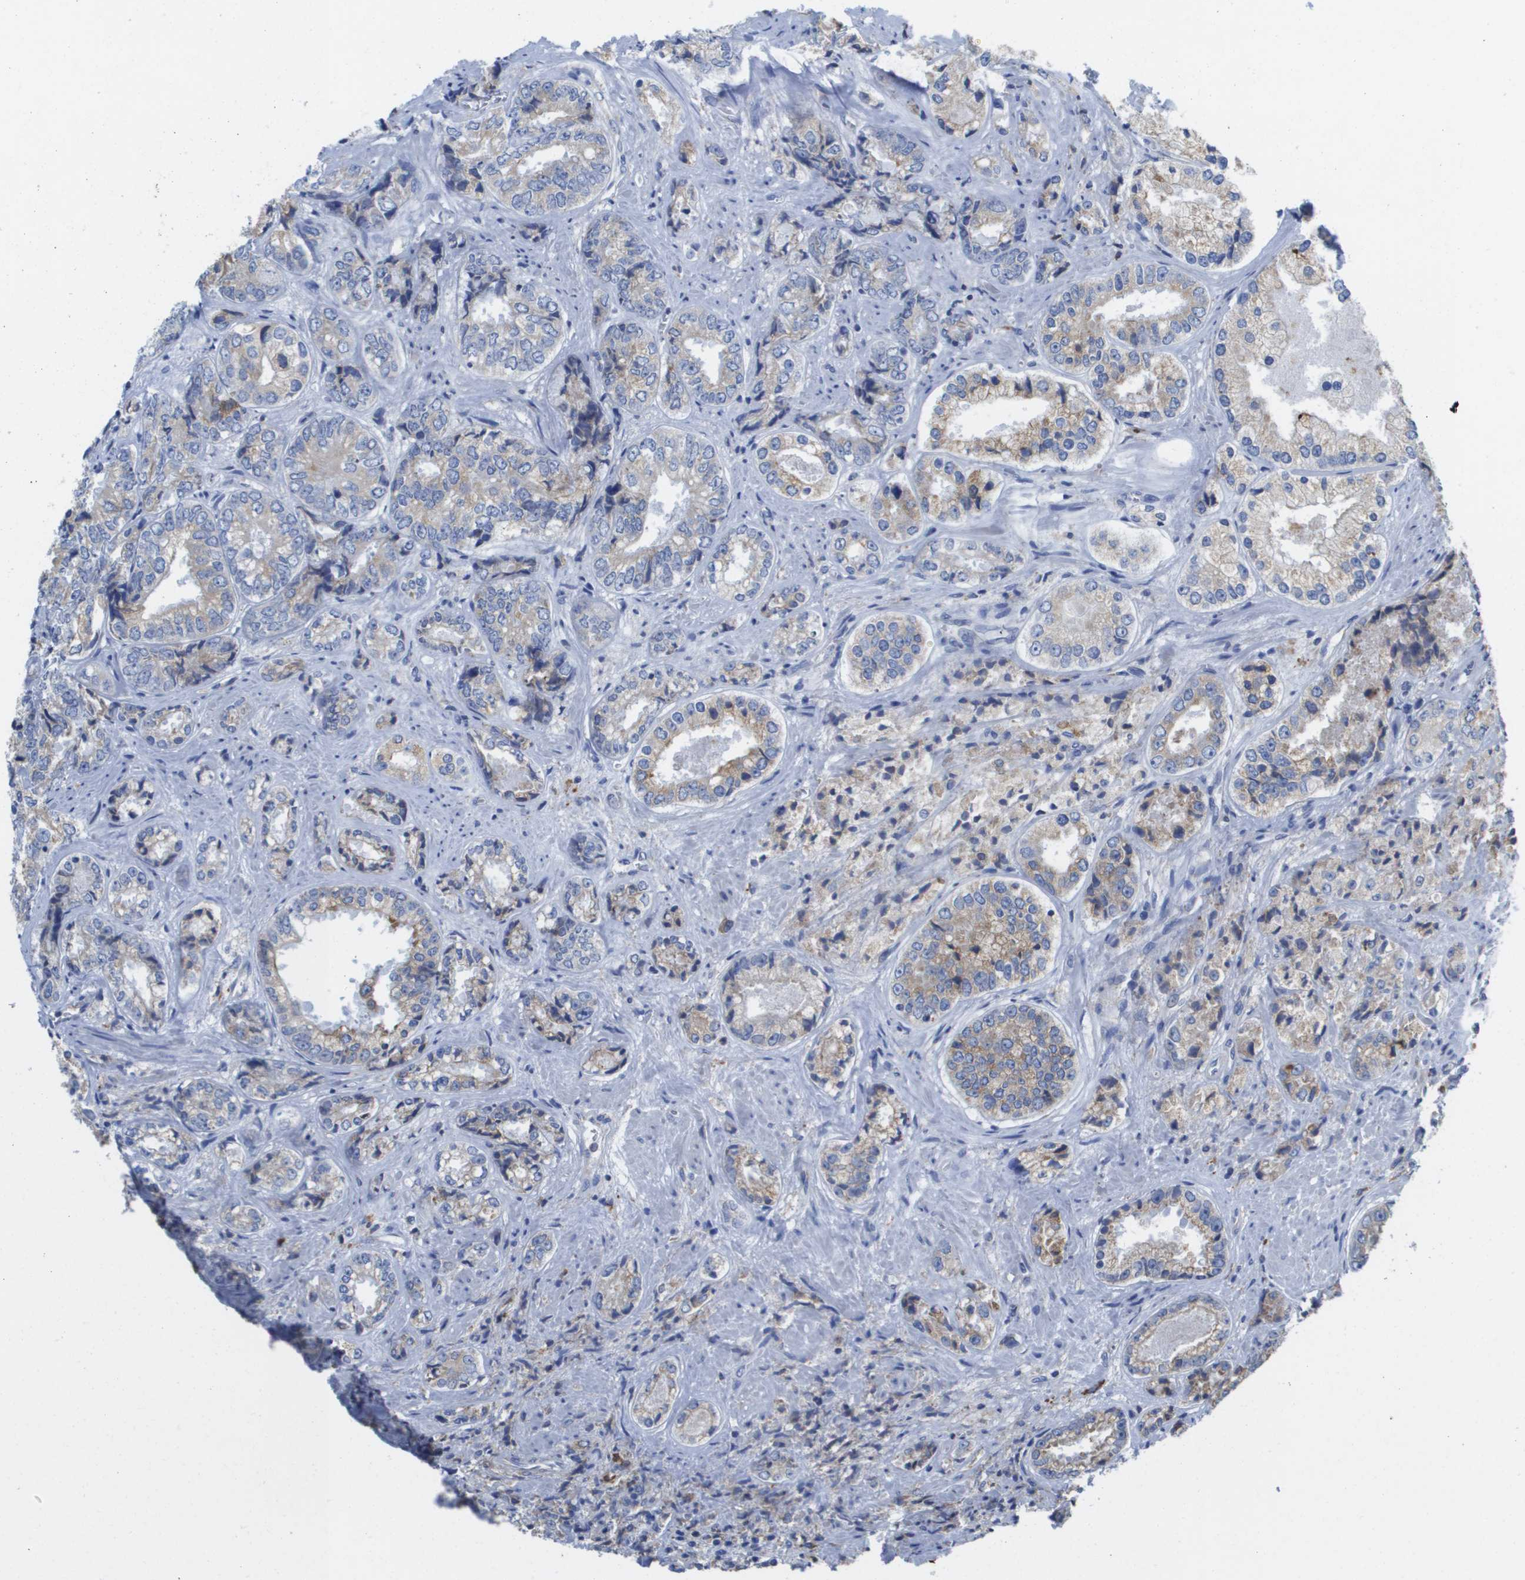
{"staining": {"intensity": "weak", "quantity": "25%-75%", "location": "cytoplasmic/membranous"}, "tissue": "prostate cancer", "cell_type": "Tumor cells", "image_type": "cancer", "snomed": [{"axis": "morphology", "description": "Adenocarcinoma, High grade"}, {"axis": "topography", "description": "Prostate"}], "caption": "Brown immunohistochemical staining in prostate cancer (adenocarcinoma (high-grade)) reveals weak cytoplasmic/membranous expression in about 25%-75% of tumor cells. The staining was performed using DAB (3,3'-diaminobenzidine) to visualize the protein expression in brown, while the nuclei were stained in blue with hematoxylin (Magnification: 20x).", "gene": "SDR42E1", "patient": {"sex": "male", "age": 61}}